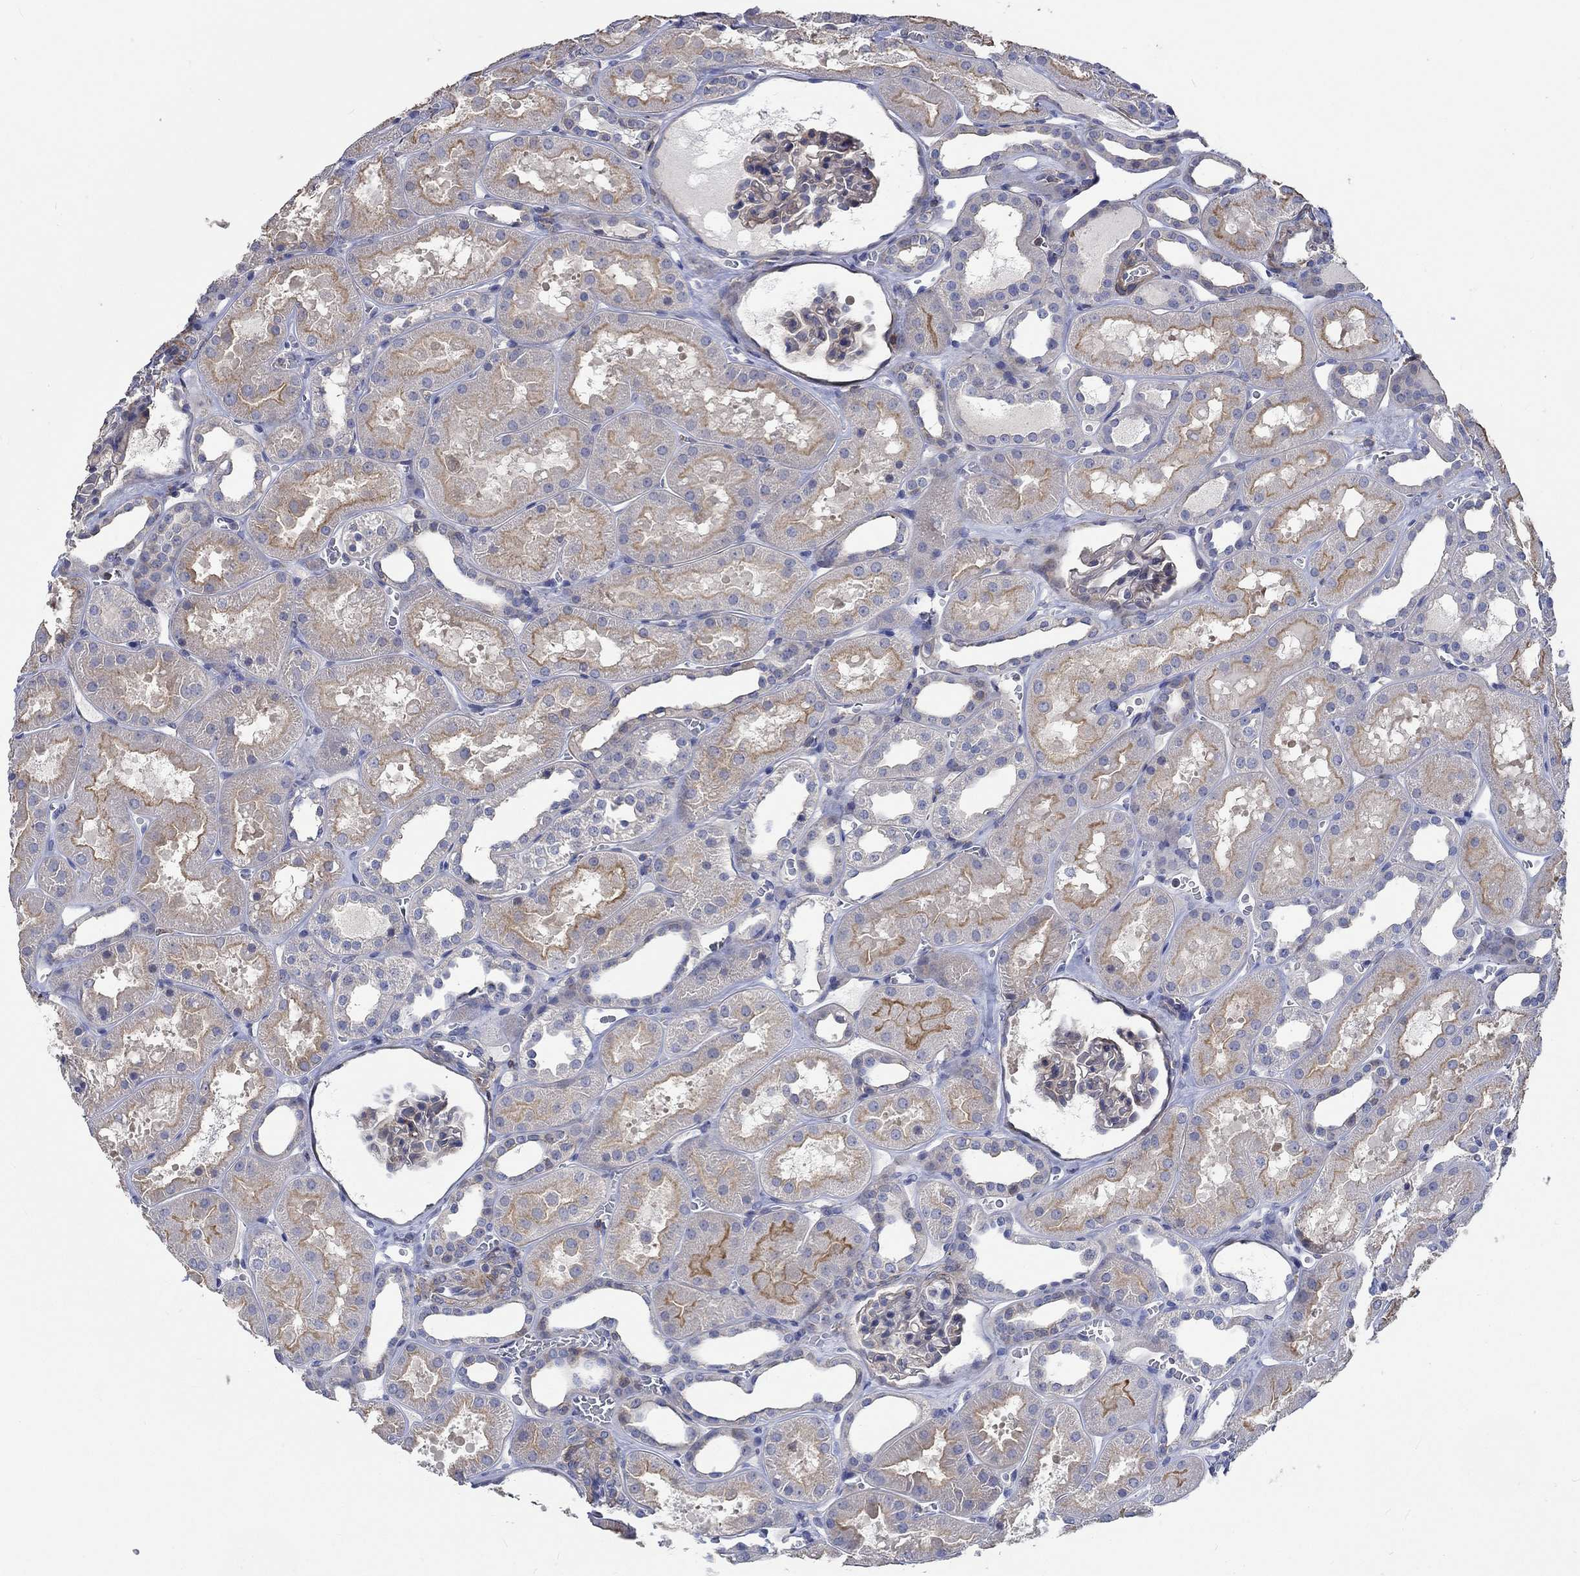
{"staining": {"intensity": "negative", "quantity": "none", "location": "none"}, "tissue": "kidney", "cell_type": "Cells in glomeruli", "image_type": "normal", "snomed": [{"axis": "morphology", "description": "Normal tissue, NOS"}, {"axis": "topography", "description": "Kidney"}], "caption": "This is a histopathology image of immunohistochemistry staining of unremarkable kidney, which shows no staining in cells in glomeruli.", "gene": "TNFAIP8L3", "patient": {"sex": "female", "age": 41}}